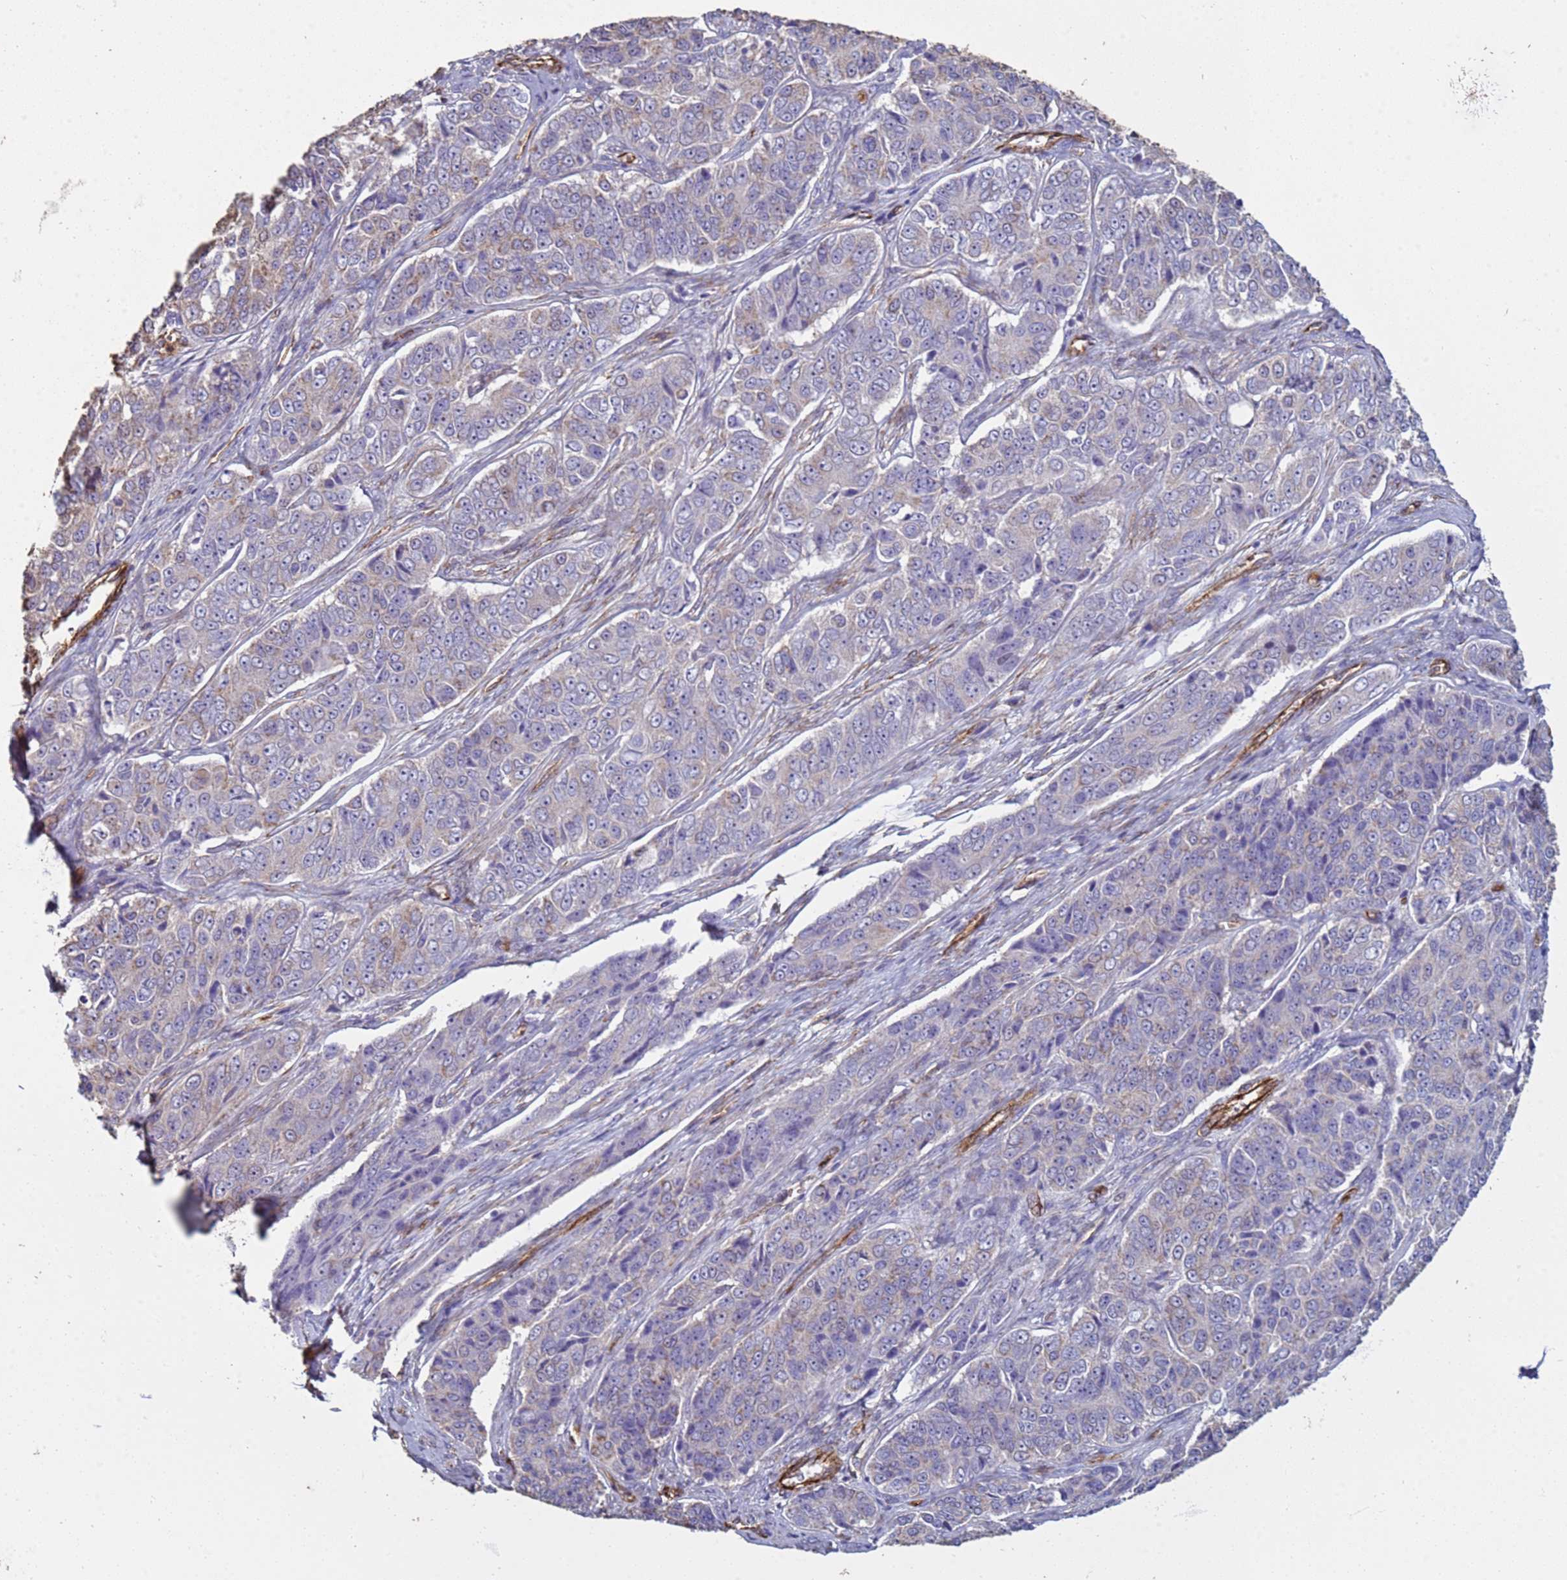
{"staining": {"intensity": "negative", "quantity": "none", "location": "none"}, "tissue": "ovarian cancer", "cell_type": "Tumor cells", "image_type": "cancer", "snomed": [{"axis": "morphology", "description": "Carcinoma, endometroid"}, {"axis": "topography", "description": "Ovary"}], "caption": "Tumor cells show no significant protein staining in ovarian endometroid carcinoma. Brightfield microscopy of immunohistochemistry stained with DAB (3,3'-diaminobenzidine) (brown) and hematoxylin (blue), captured at high magnification.", "gene": "GASK1A", "patient": {"sex": "female", "age": 51}}